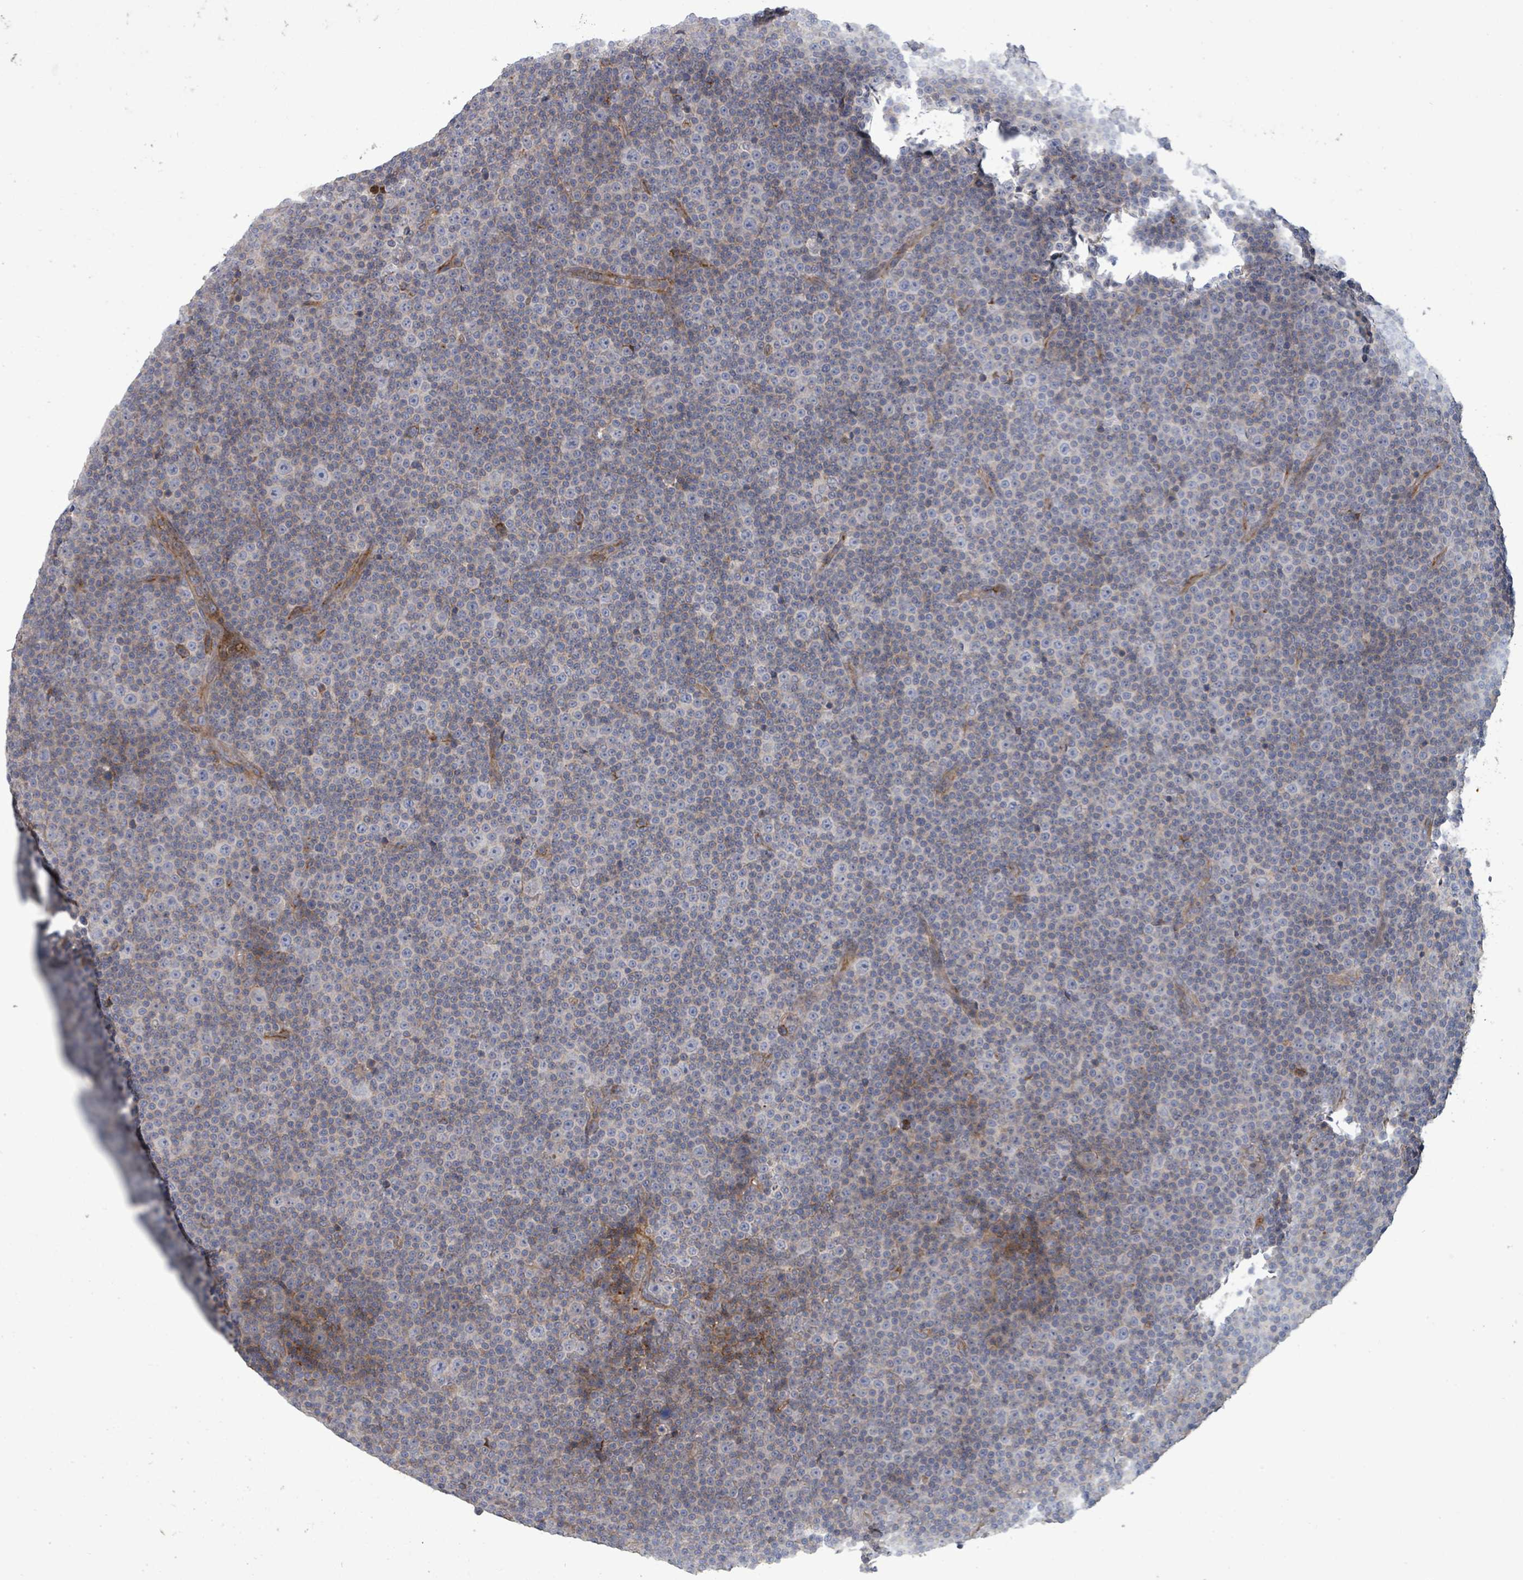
{"staining": {"intensity": "negative", "quantity": "none", "location": "none"}, "tissue": "lymphoma", "cell_type": "Tumor cells", "image_type": "cancer", "snomed": [{"axis": "morphology", "description": "Malignant lymphoma, non-Hodgkin's type, Low grade"}, {"axis": "topography", "description": "Lymph node"}], "caption": "IHC histopathology image of human malignant lymphoma, non-Hodgkin's type (low-grade) stained for a protein (brown), which shows no positivity in tumor cells.", "gene": "GRM8", "patient": {"sex": "female", "age": 67}}